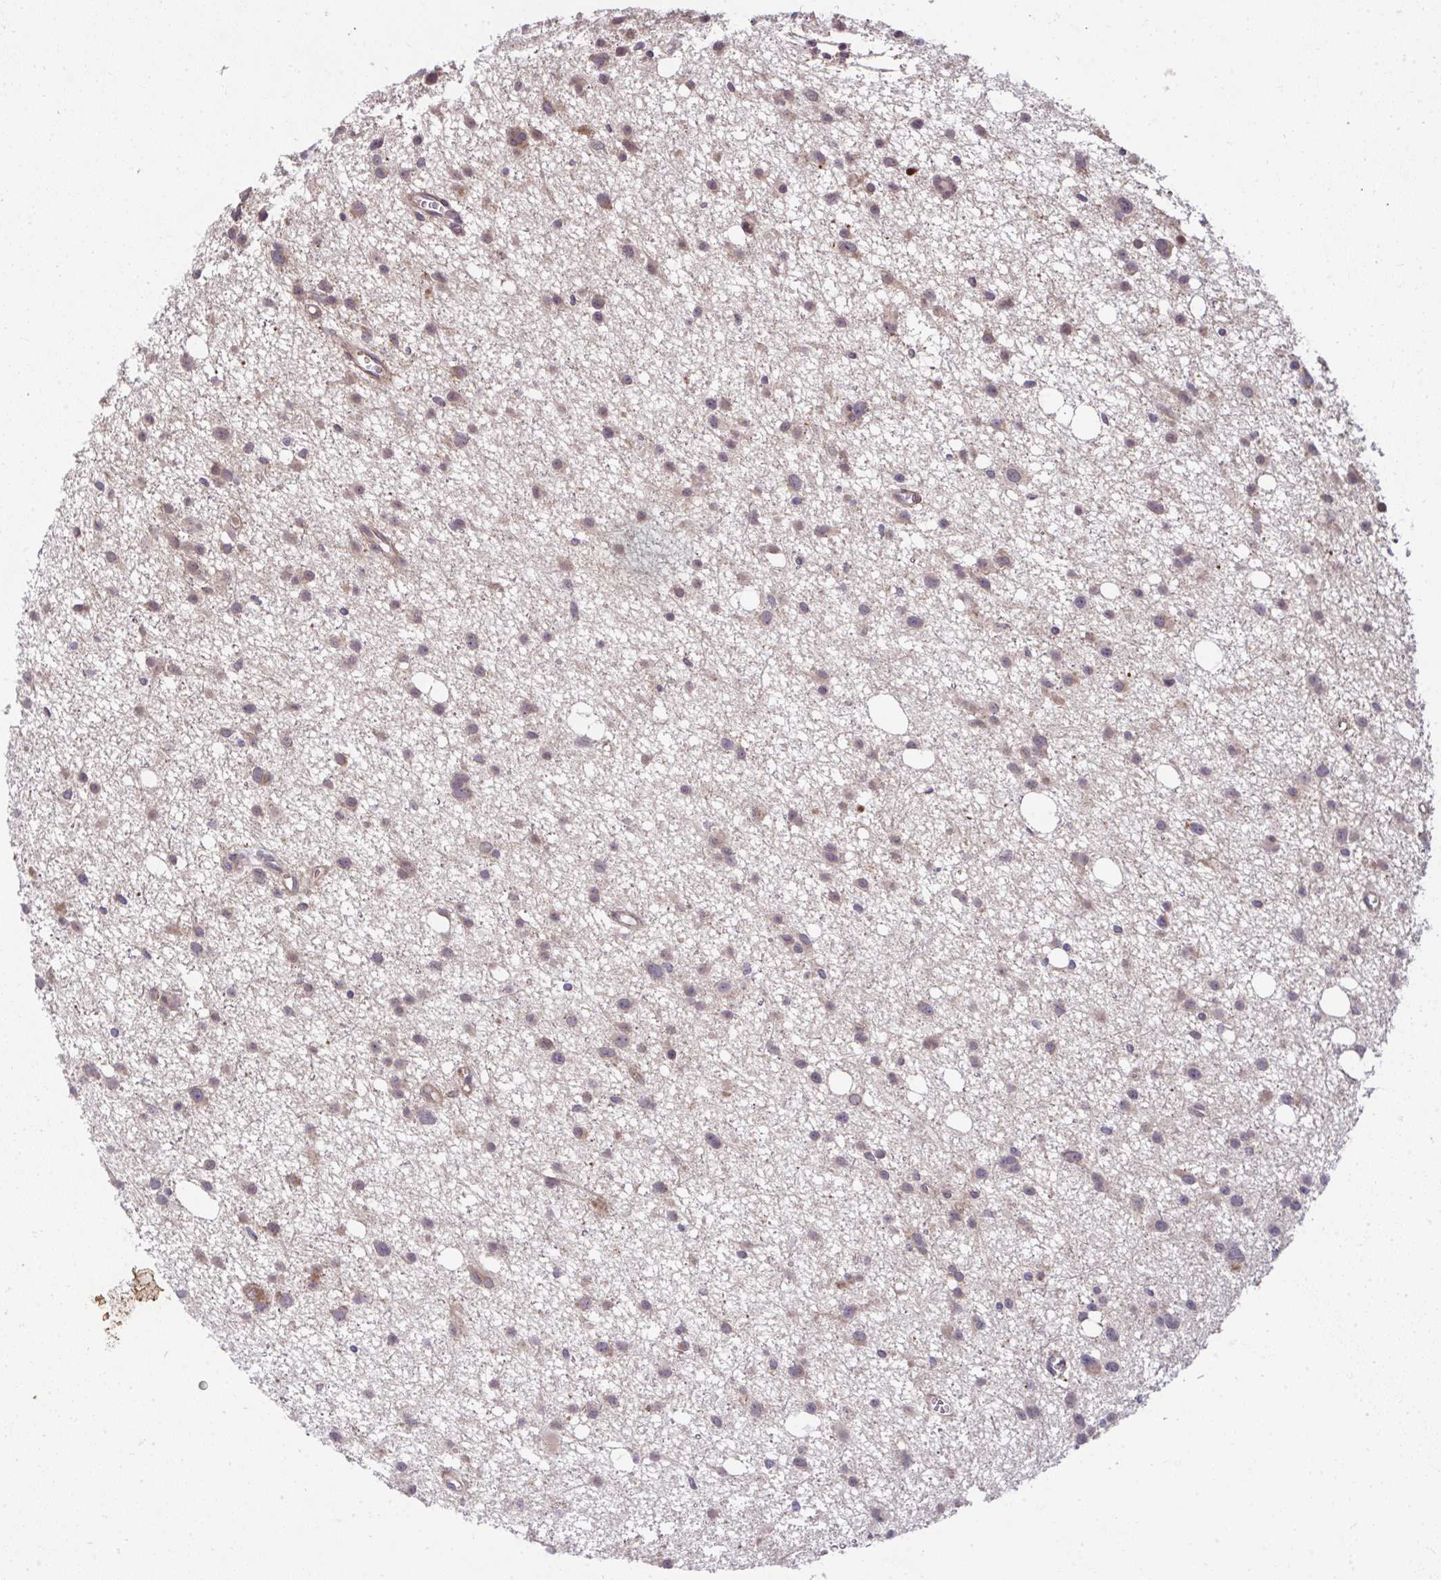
{"staining": {"intensity": "moderate", "quantity": ">75%", "location": "cytoplasmic/membranous"}, "tissue": "glioma", "cell_type": "Tumor cells", "image_type": "cancer", "snomed": [{"axis": "morphology", "description": "Glioma, malignant, High grade"}, {"axis": "topography", "description": "Brain"}], "caption": "This micrograph displays glioma stained with immunohistochemistry (IHC) to label a protein in brown. The cytoplasmic/membranous of tumor cells show moderate positivity for the protein. Nuclei are counter-stained blue.", "gene": "RDH14", "patient": {"sex": "male", "age": 23}}